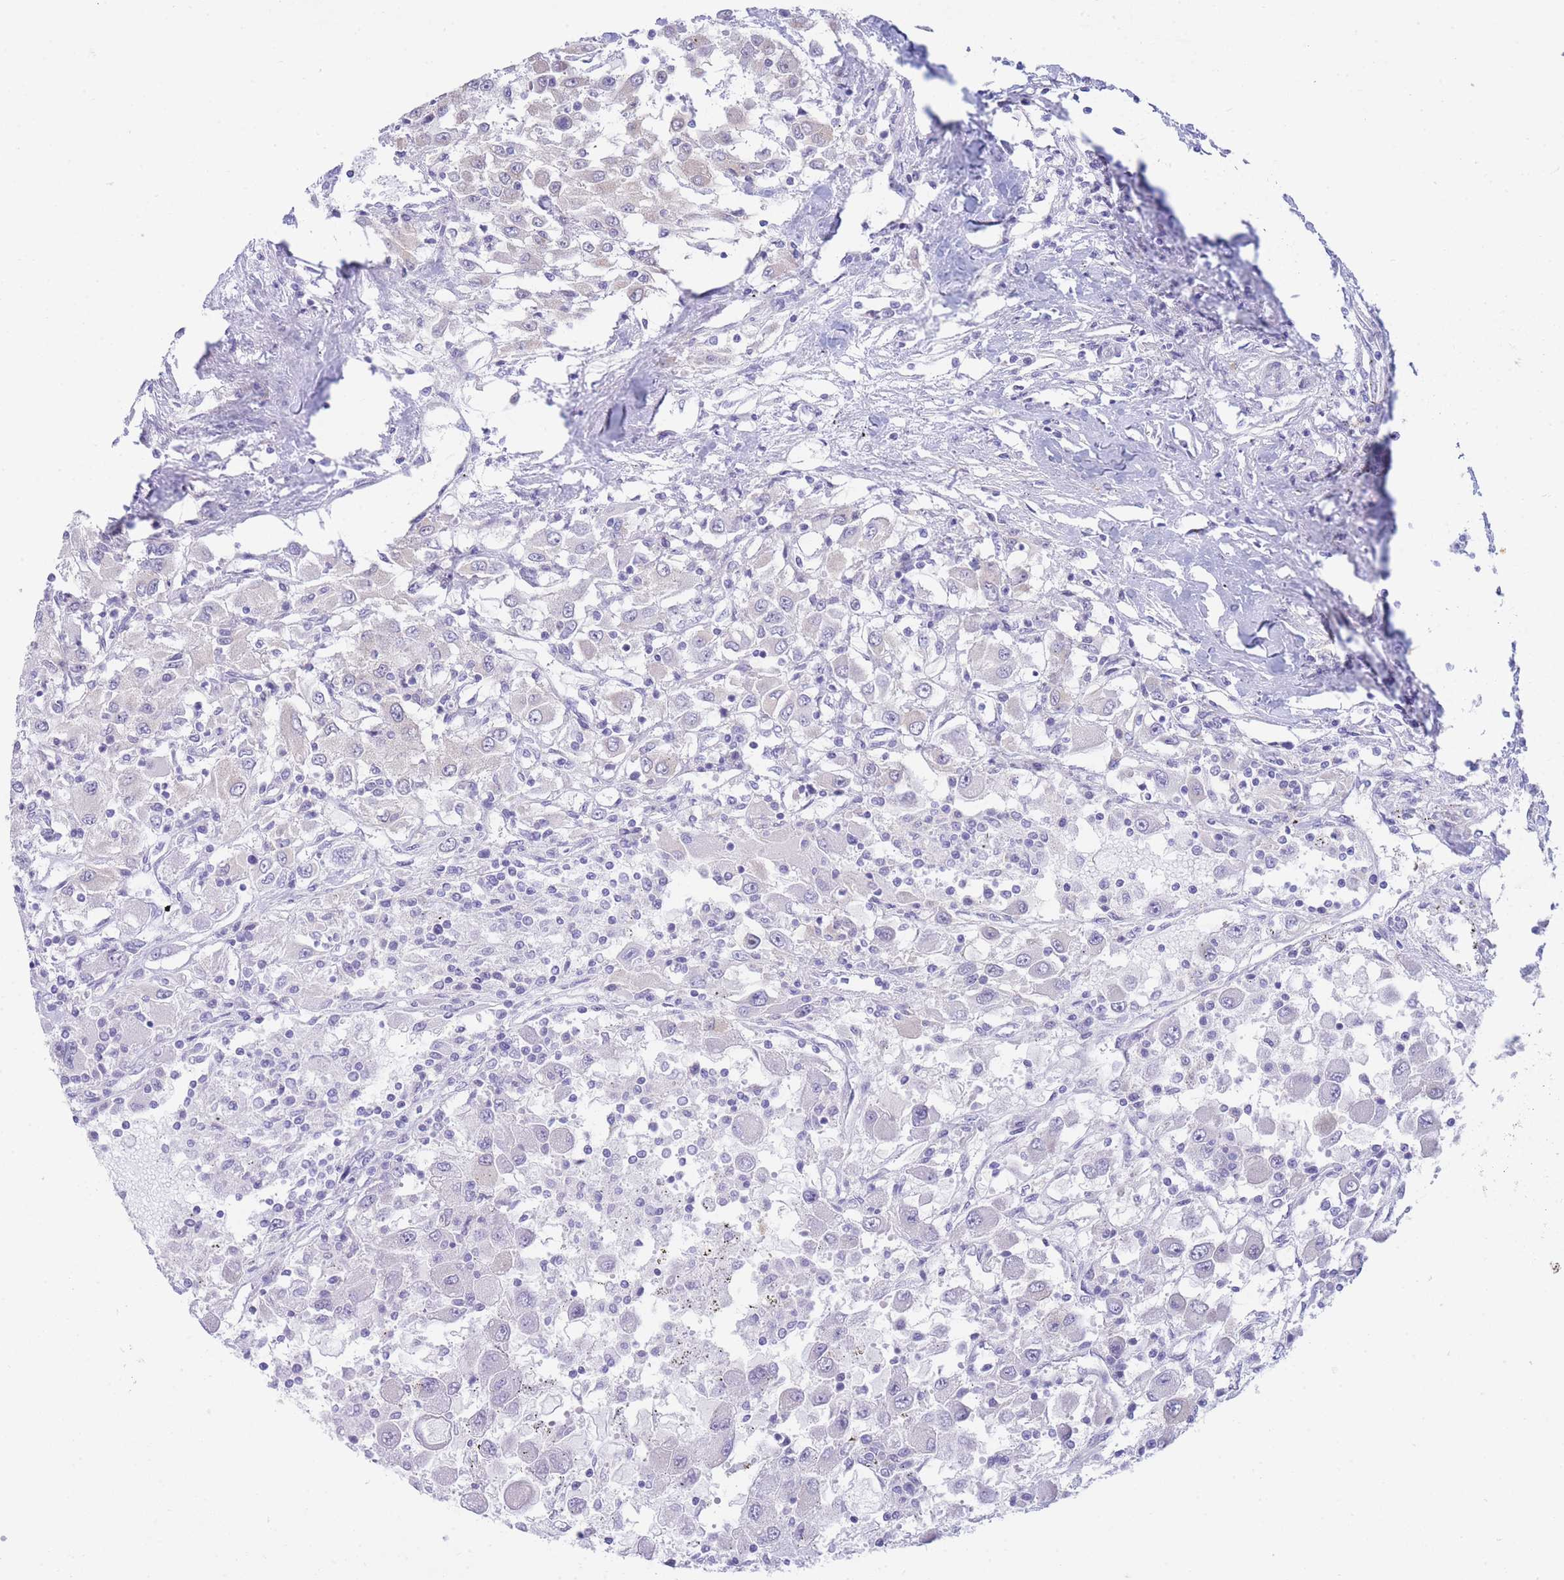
{"staining": {"intensity": "negative", "quantity": "none", "location": "none"}, "tissue": "renal cancer", "cell_type": "Tumor cells", "image_type": "cancer", "snomed": [{"axis": "morphology", "description": "Adenocarcinoma, NOS"}, {"axis": "topography", "description": "Kidney"}], "caption": "This image is of renal cancer stained with immunohistochemistry (IHC) to label a protein in brown with the nuclei are counter-stained blue. There is no staining in tumor cells.", "gene": "SUGT1", "patient": {"sex": "female", "age": 67}}